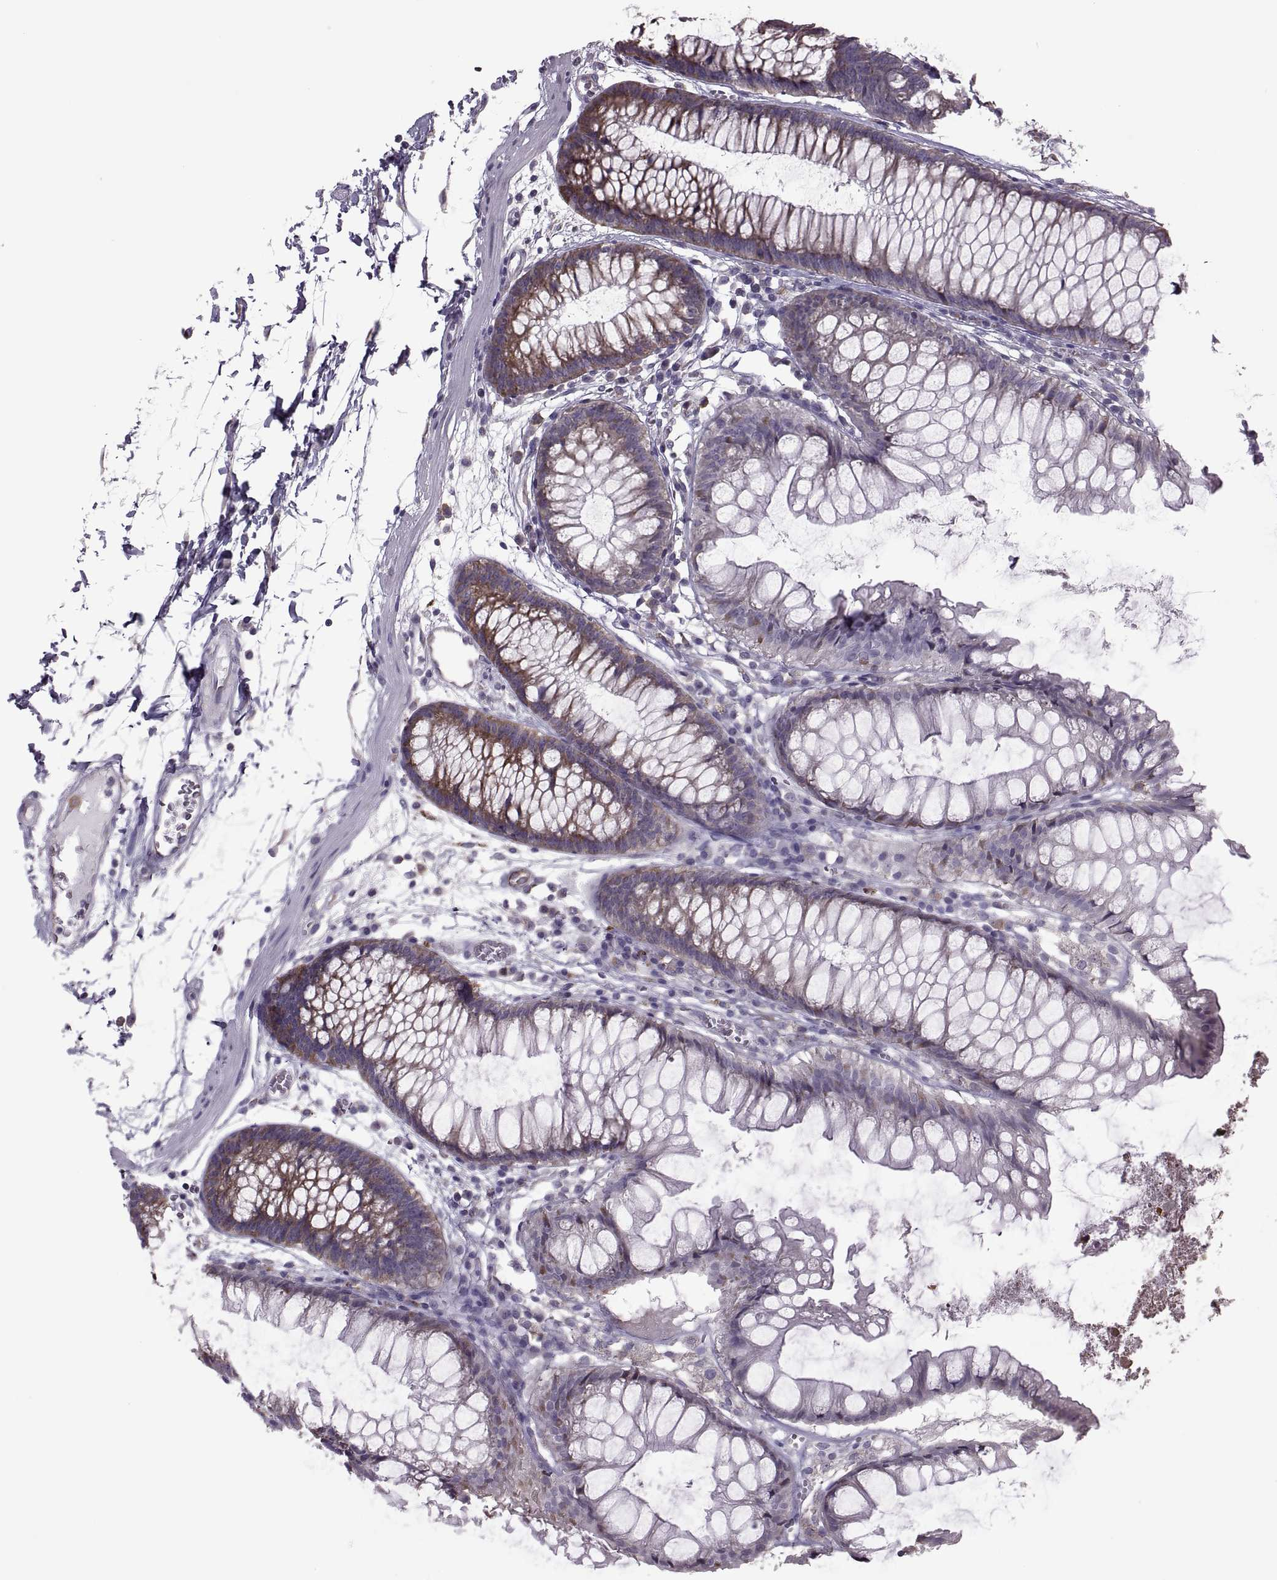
{"staining": {"intensity": "negative", "quantity": "none", "location": "none"}, "tissue": "colon", "cell_type": "Endothelial cells", "image_type": "normal", "snomed": [{"axis": "morphology", "description": "Normal tissue, NOS"}, {"axis": "morphology", "description": "Adenocarcinoma, NOS"}, {"axis": "topography", "description": "Colon"}], "caption": "DAB (3,3'-diaminobenzidine) immunohistochemical staining of benign human colon shows no significant expression in endothelial cells. (Immunohistochemistry (ihc), brightfield microscopy, high magnification).", "gene": "PABPC1", "patient": {"sex": "male", "age": 65}}